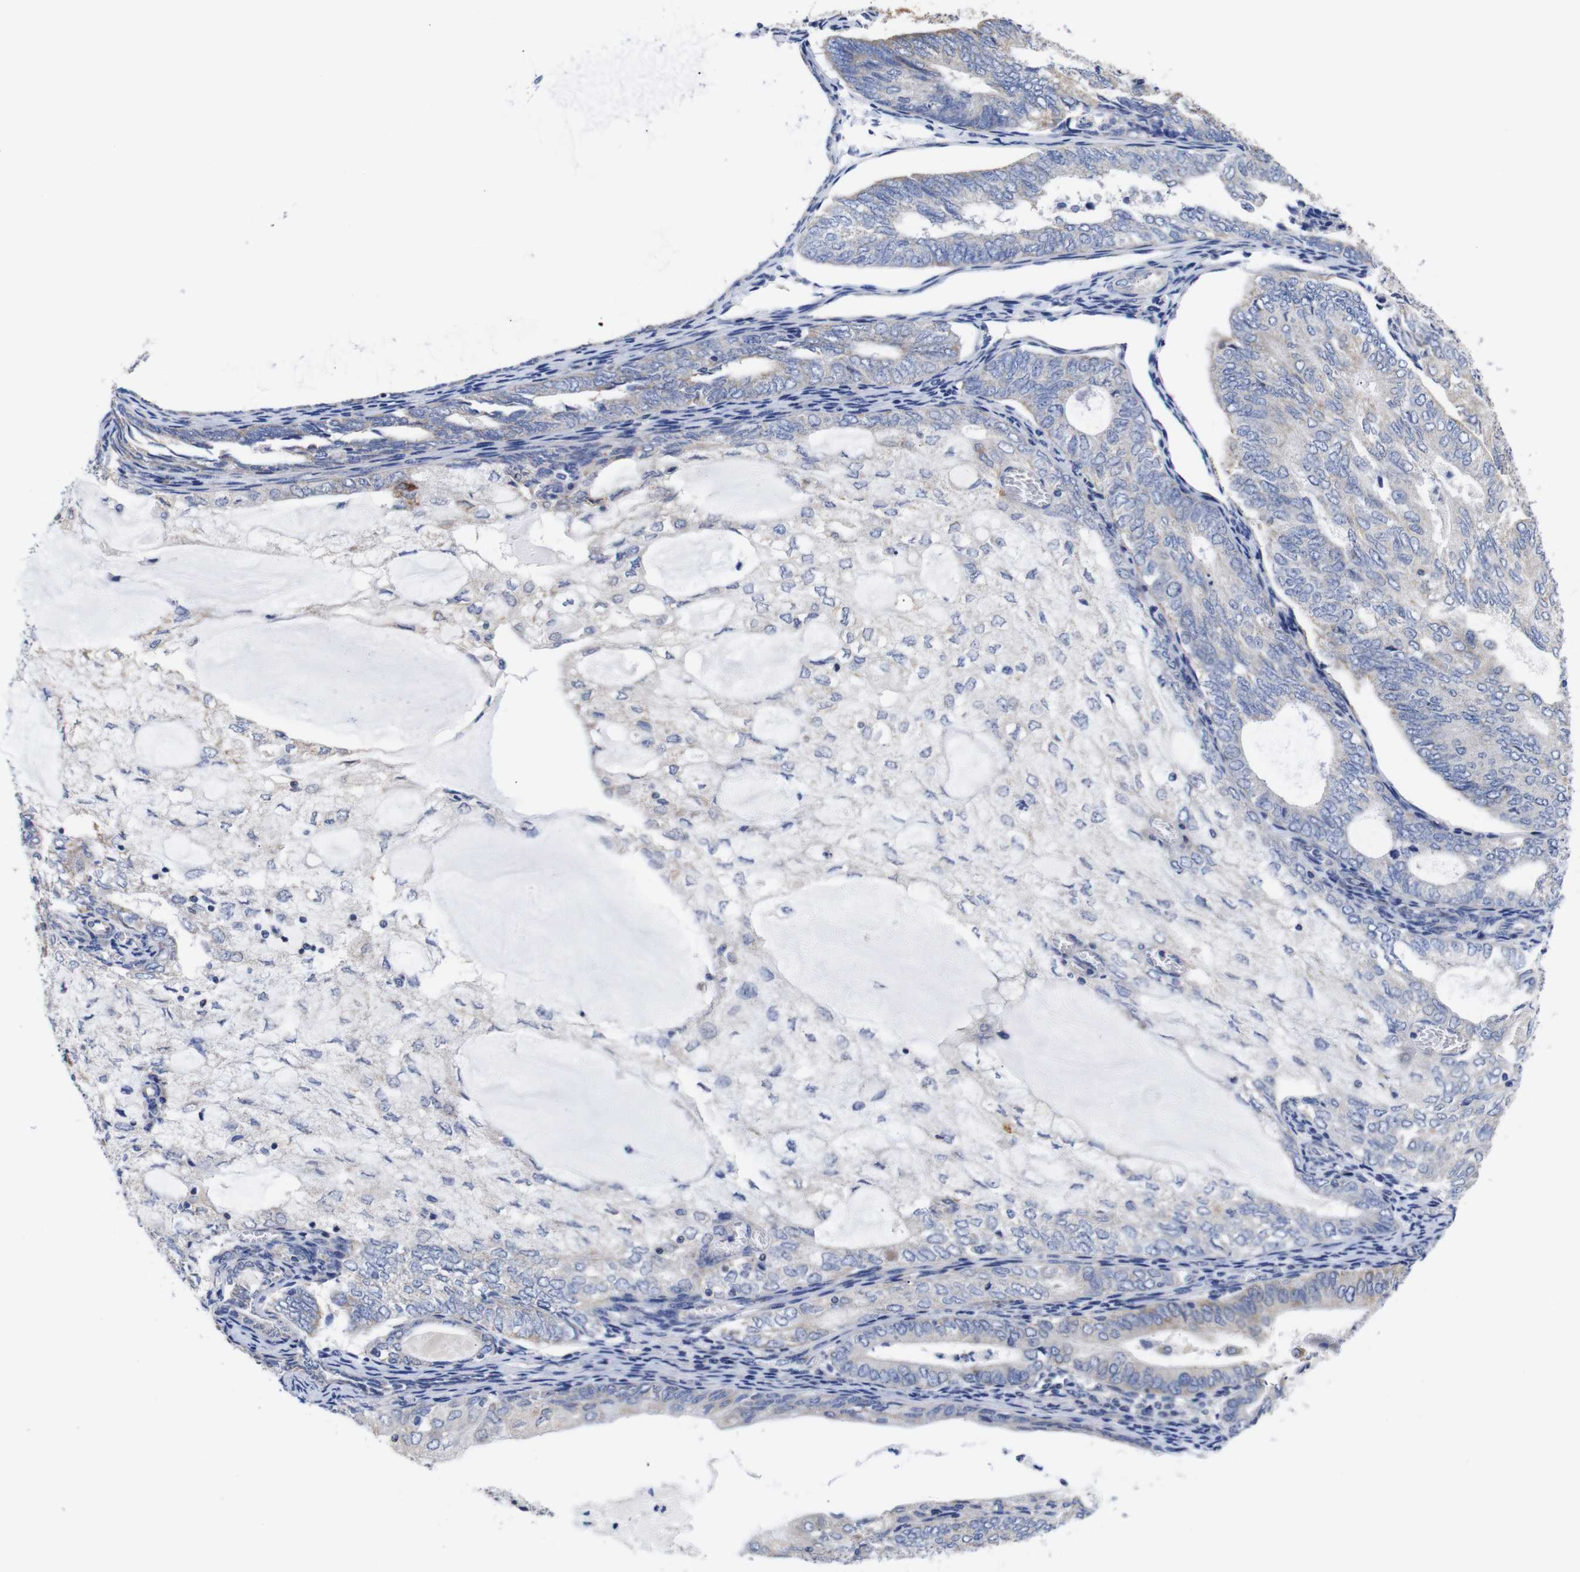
{"staining": {"intensity": "weak", "quantity": "25%-75%", "location": "cytoplasmic/membranous"}, "tissue": "endometrial cancer", "cell_type": "Tumor cells", "image_type": "cancer", "snomed": [{"axis": "morphology", "description": "Adenocarcinoma, NOS"}, {"axis": "topography", "description": "Endometrium"}], "caption": "Immunohistochemical staining of human endometrial adenocarcinoma shows low levels of weak cytoplasmic/membranous protein staining in about 25%-75% of tumor cells.", "gene": "OPN3", "patient": {"sex": "female", "age": 81}}